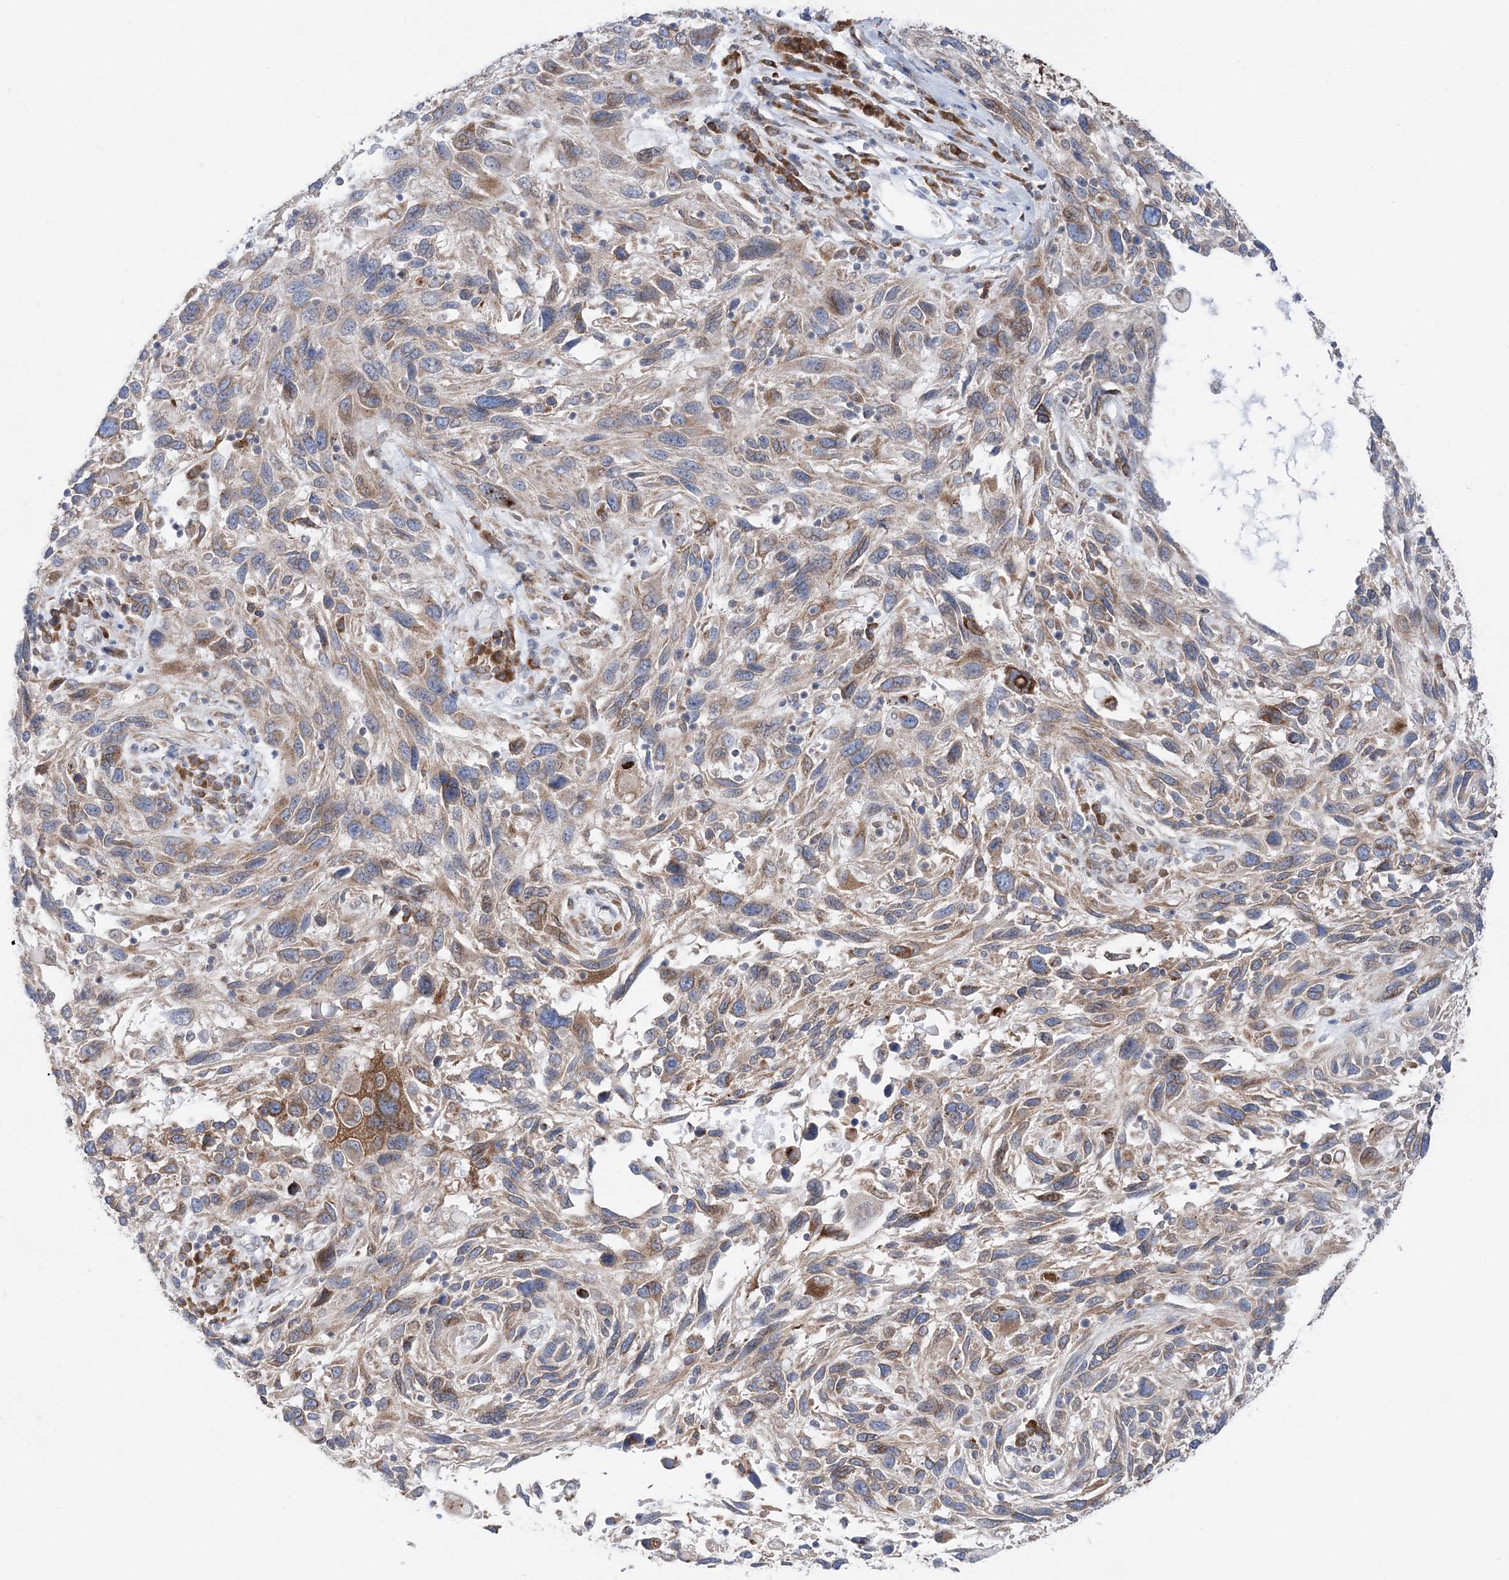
{"staining": {"intensity": "weak", "quantity": ">75%", "location": "cytoplasmic/membranous"}, "tissue": "melanoma", "cell_type": "Tumor cells", "image_type": "cancer", "snomed": [{"axis": "morphology", "description": "Malignant melanoma, NOS"}, {"axis": "topography", "description": "Skin"}], "caption": "This photomicrograph reveals immunohistochemistry (IHC) staining of human melanoma, with low weak cytoplasmic/membranous expression in approximately >75% of tumor cells.", "gene": "TMED10", "patient": {"sex": "male", "age": 53}}